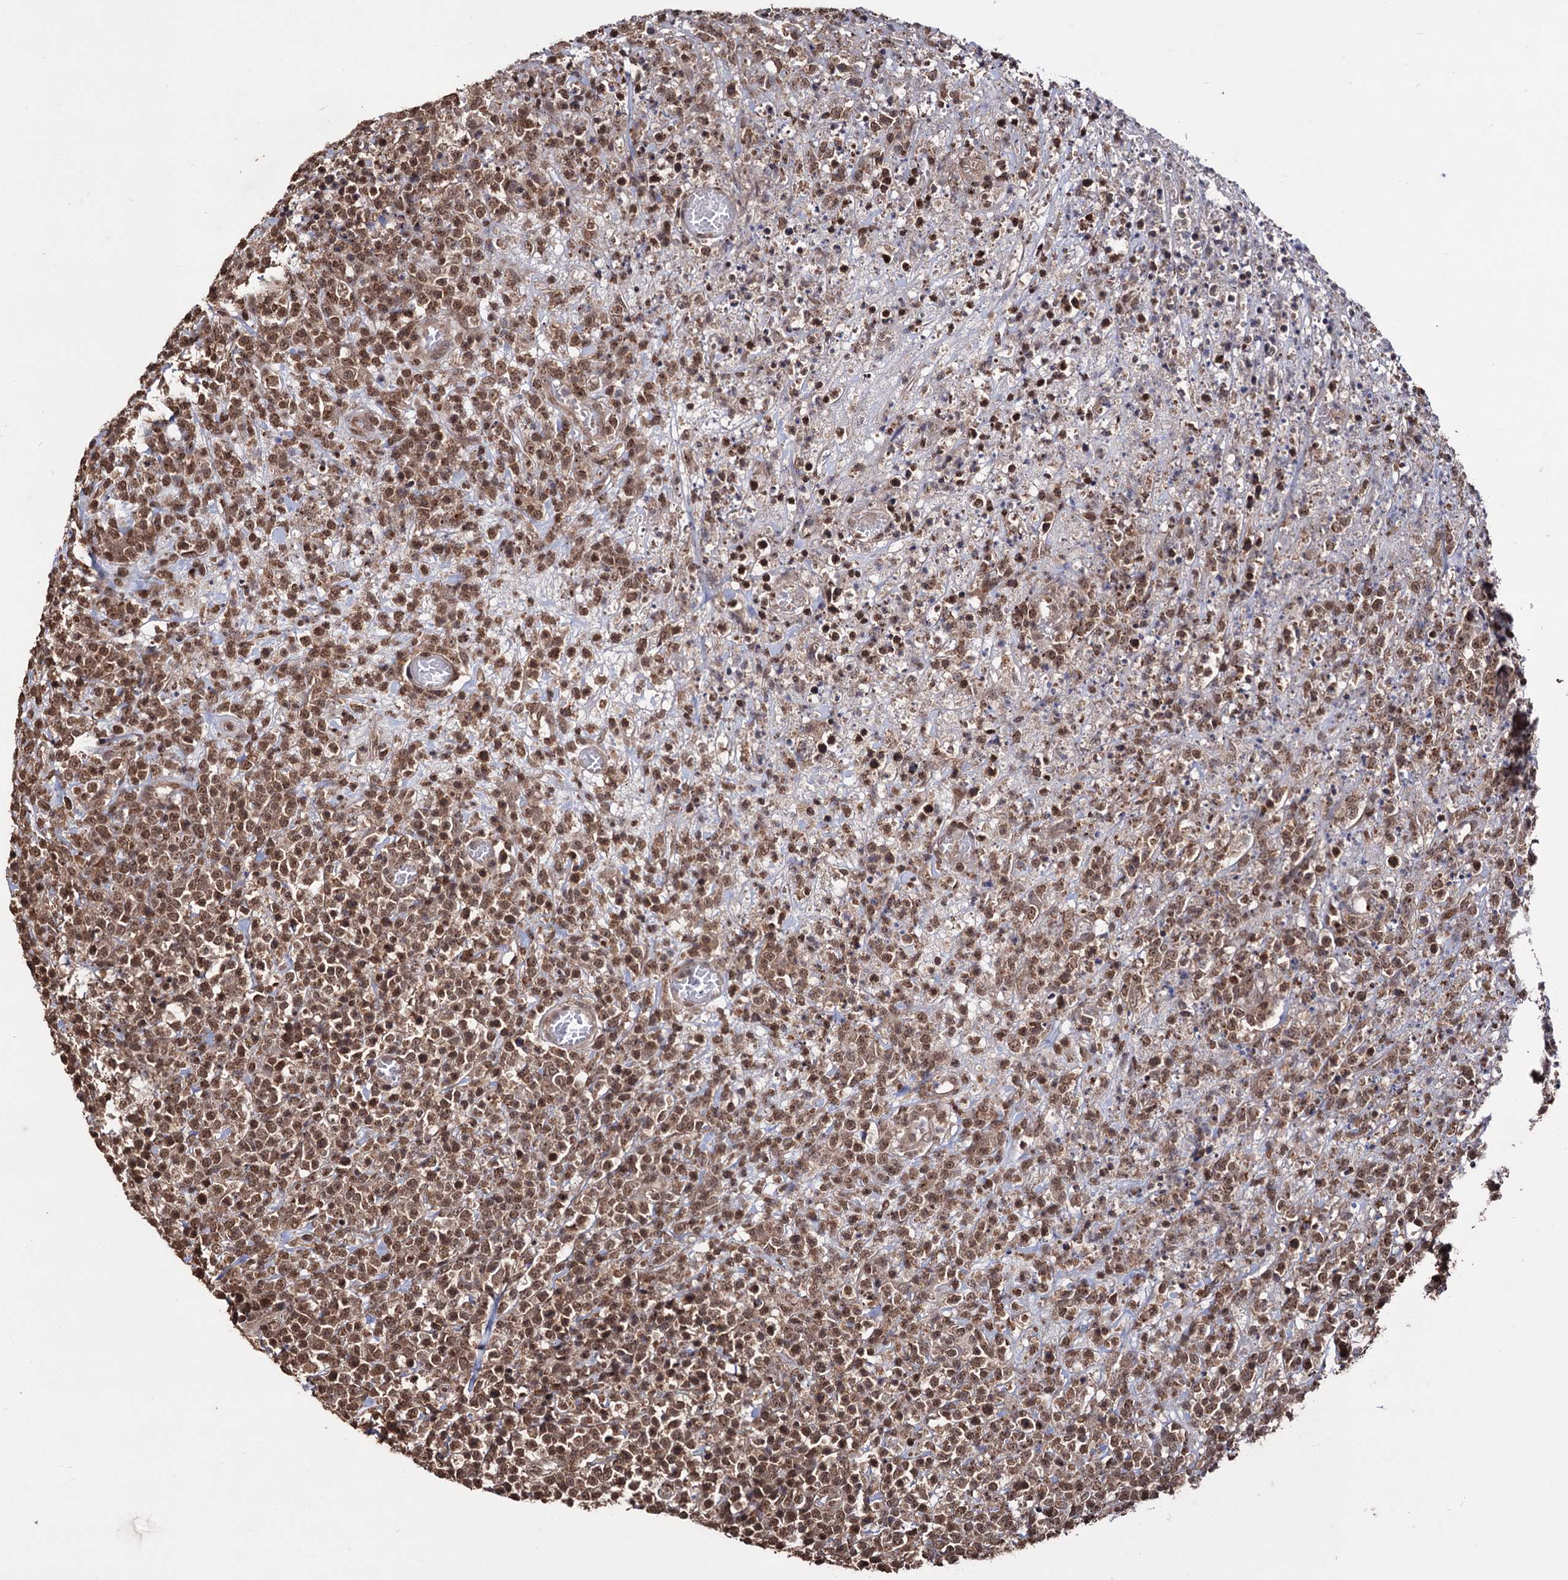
{"staining": {"intensity": "moderate", "quantity": ">75%", "location": "nuclear"}, "tissue": "lymphoma", "cell_type": "Tumor cells", "image_type": "cancer", "snomed": [{"axis": "morphology", "description": "Malignant lymphoma, non-Hodgkin's type, High grade"}, {"axis": "topography", "description": "Colon"}], "caption": "The immunohistochemical stain highlights moderate nuclear positivity in tumor cells of lymphoma tissue.", "gene": "KLF5", "patient": {"sex": "female", "age": 53}}